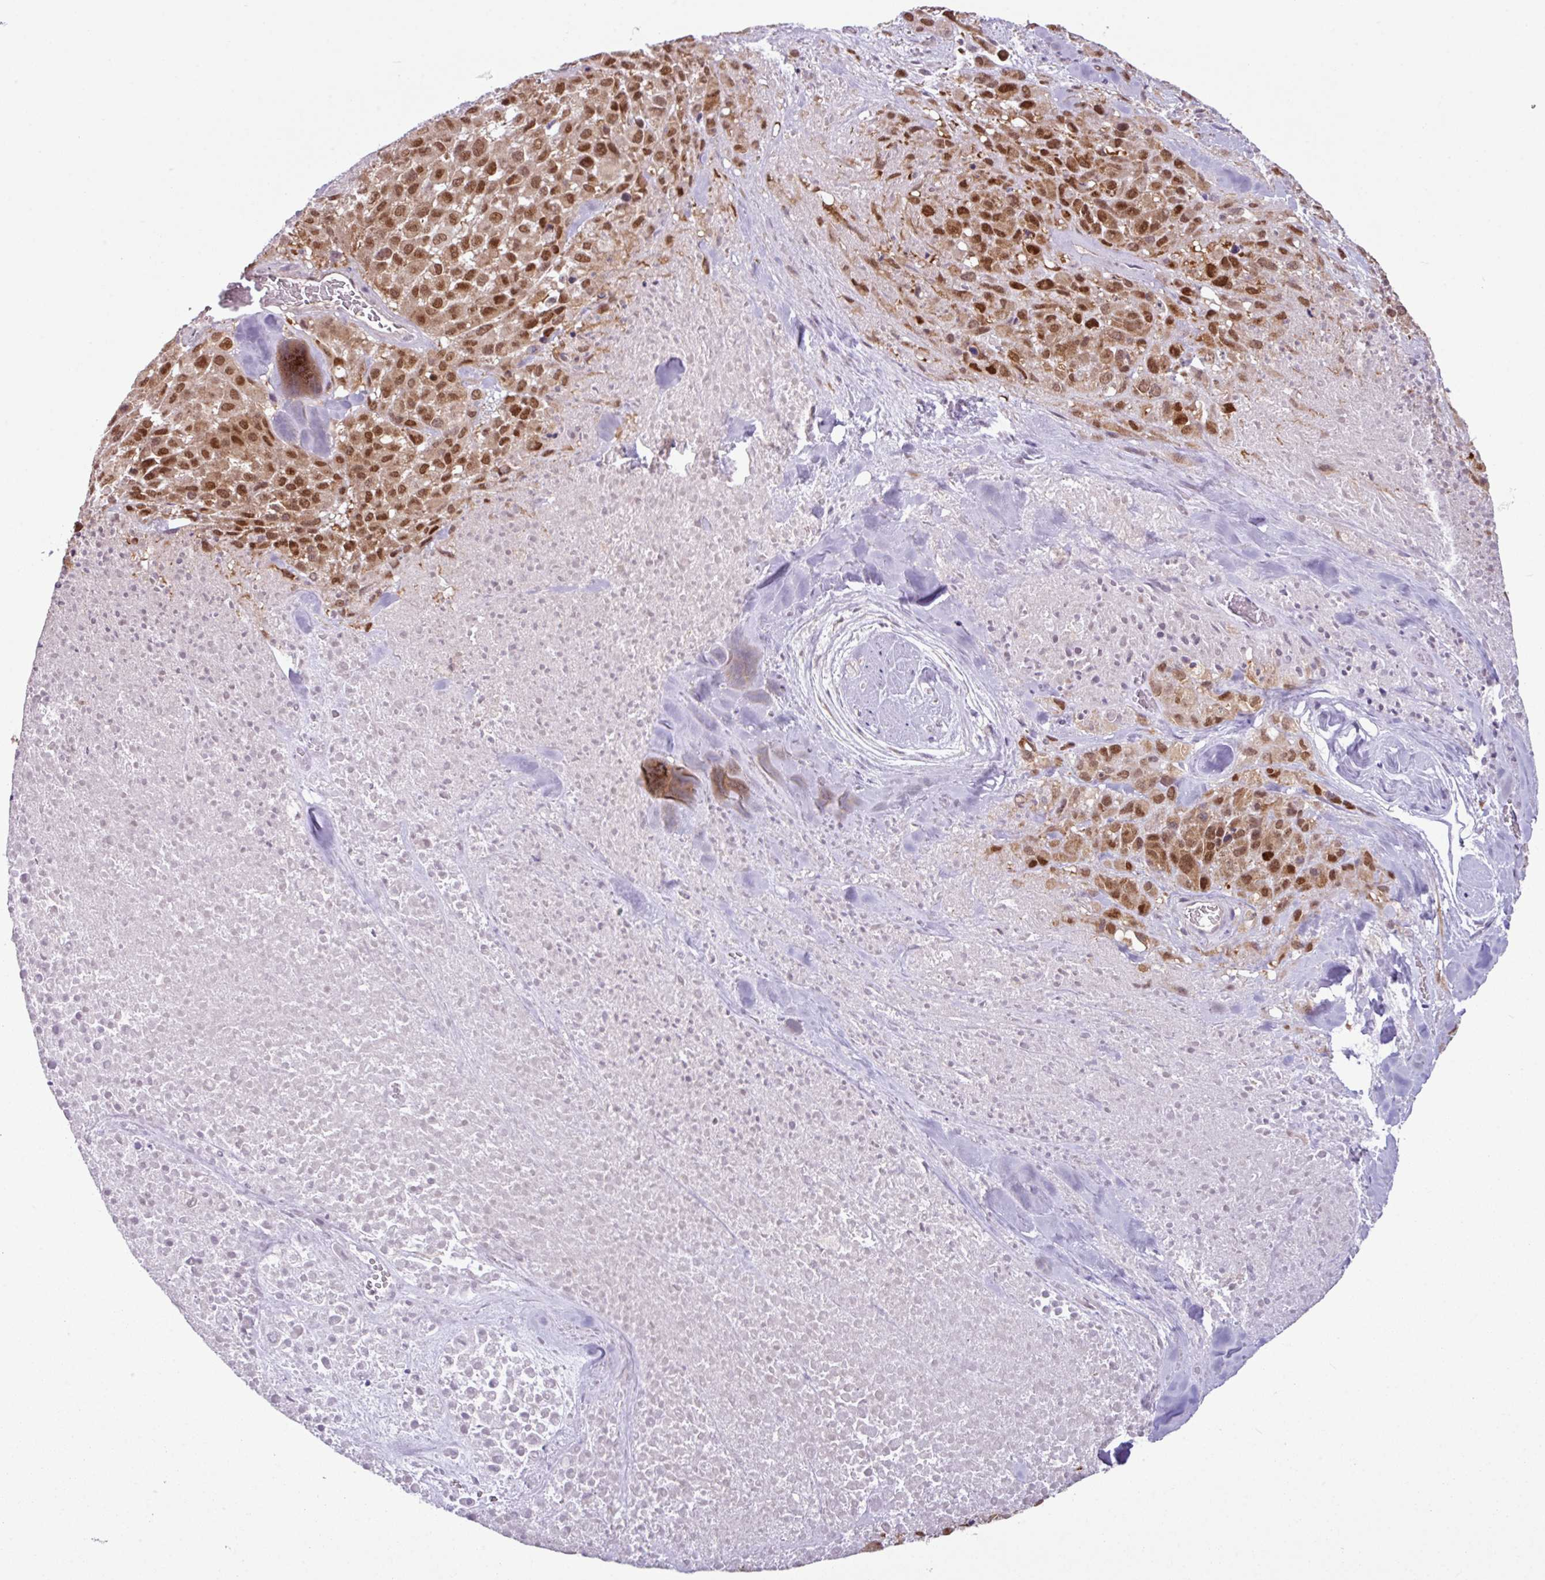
{"staining": {"intensity": "strong", "quantity": ">75%", "location": "nuclear"}, "tissue": "melanoma", "cell_type": "Tumor cells", "image_type": "cancer", "snomed": [{"axis": "morphology", "description": "Malignant melanoma, Metastatic site"}, {"axis": "topography", "description": "Skin"}], "caption": "Immunohistochemistry (IHC) of human melanoma displays high levels of strong nuclear positivity in approximately >75% of tumor cells.", "gene": "TTLL12", "patient": {"sex": "female", "age": 81}}